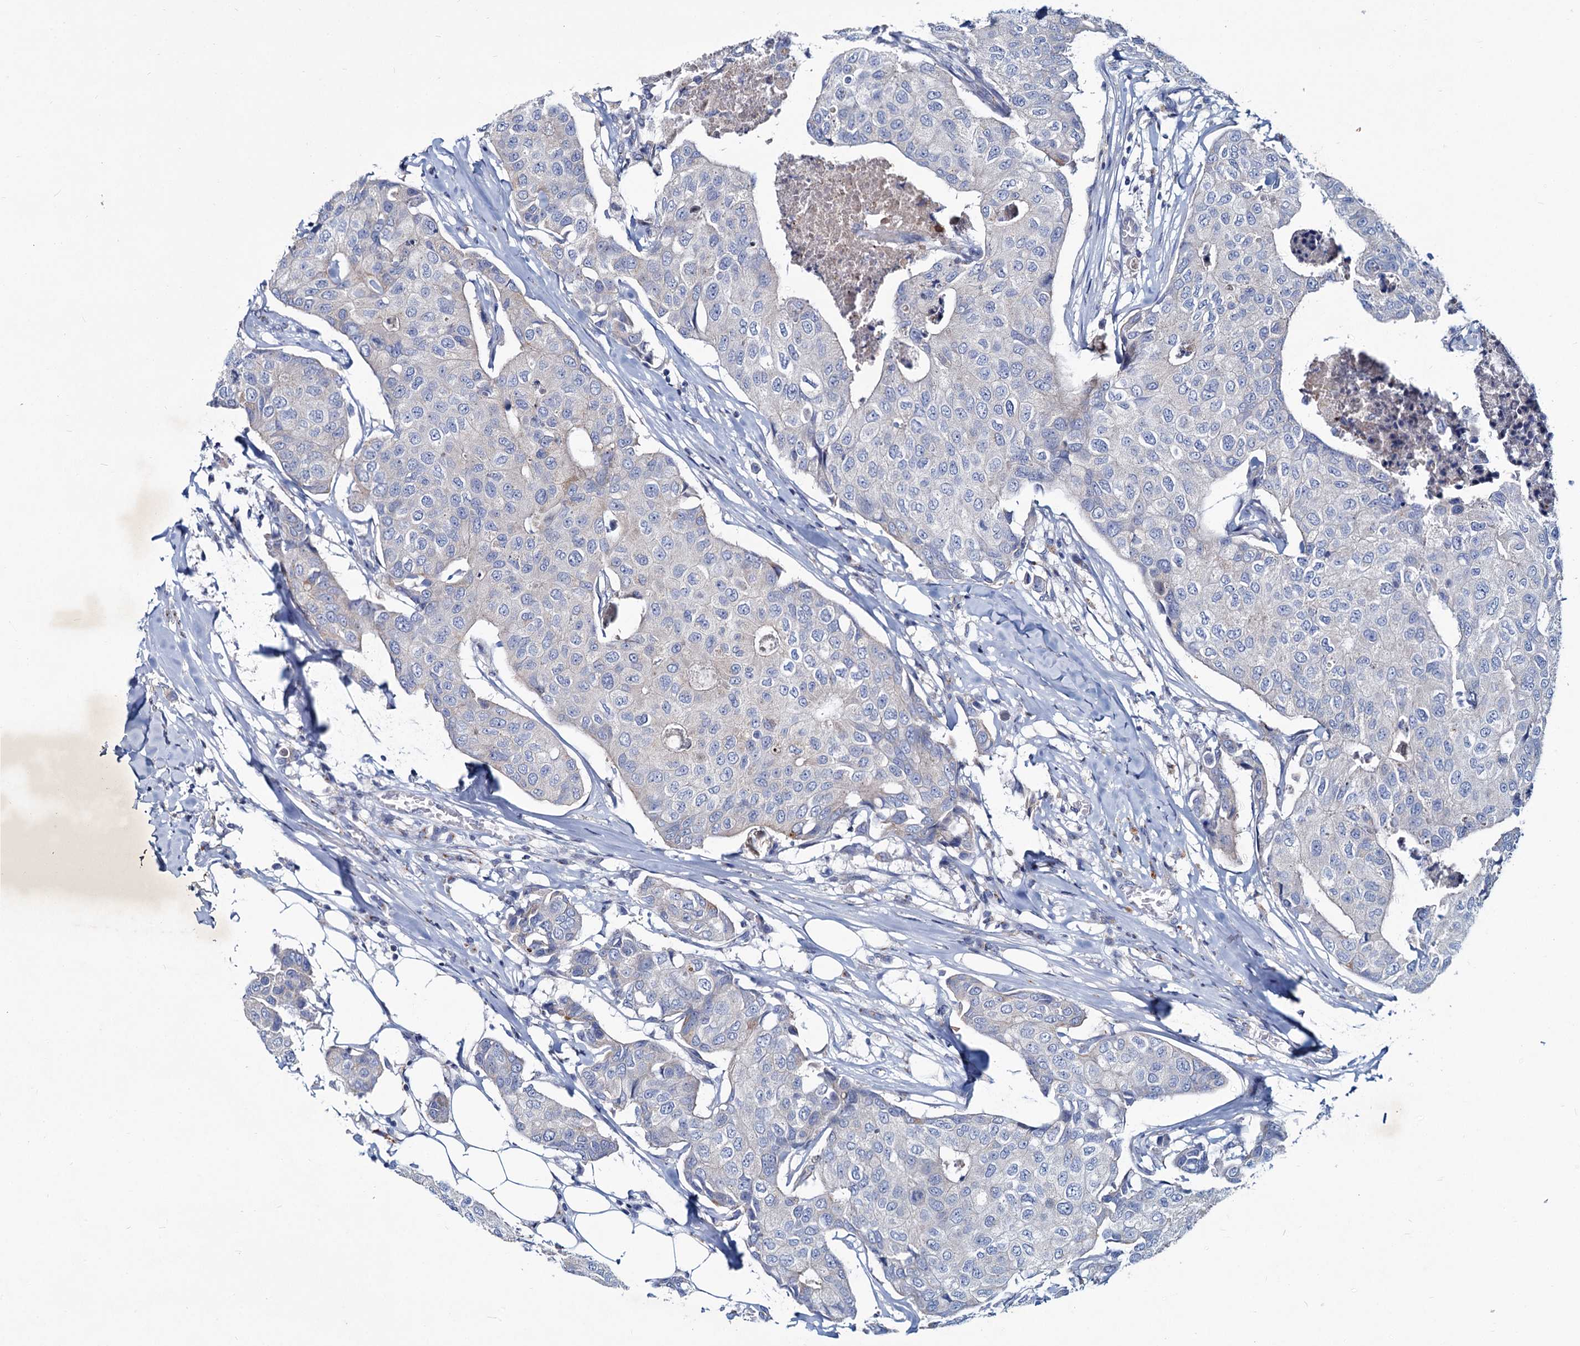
{"staining": {"intensity": "negative", "quantity": "none", "location": "none"}, "tissue": "breast cancer", "cell_type": "Tumor cells", "image_type": "cancer", "snomed": [{"axis": "morphology", "description": "Duct carcinoma"}, {"axis": "topography", "description": "Breast"}], "caption": "Tumor cells are negative for protein expression in human infiltrating ductal carcinoma (breast).", "gene": "AGBL4", "patient": {"sex": "female", "age": 80}}